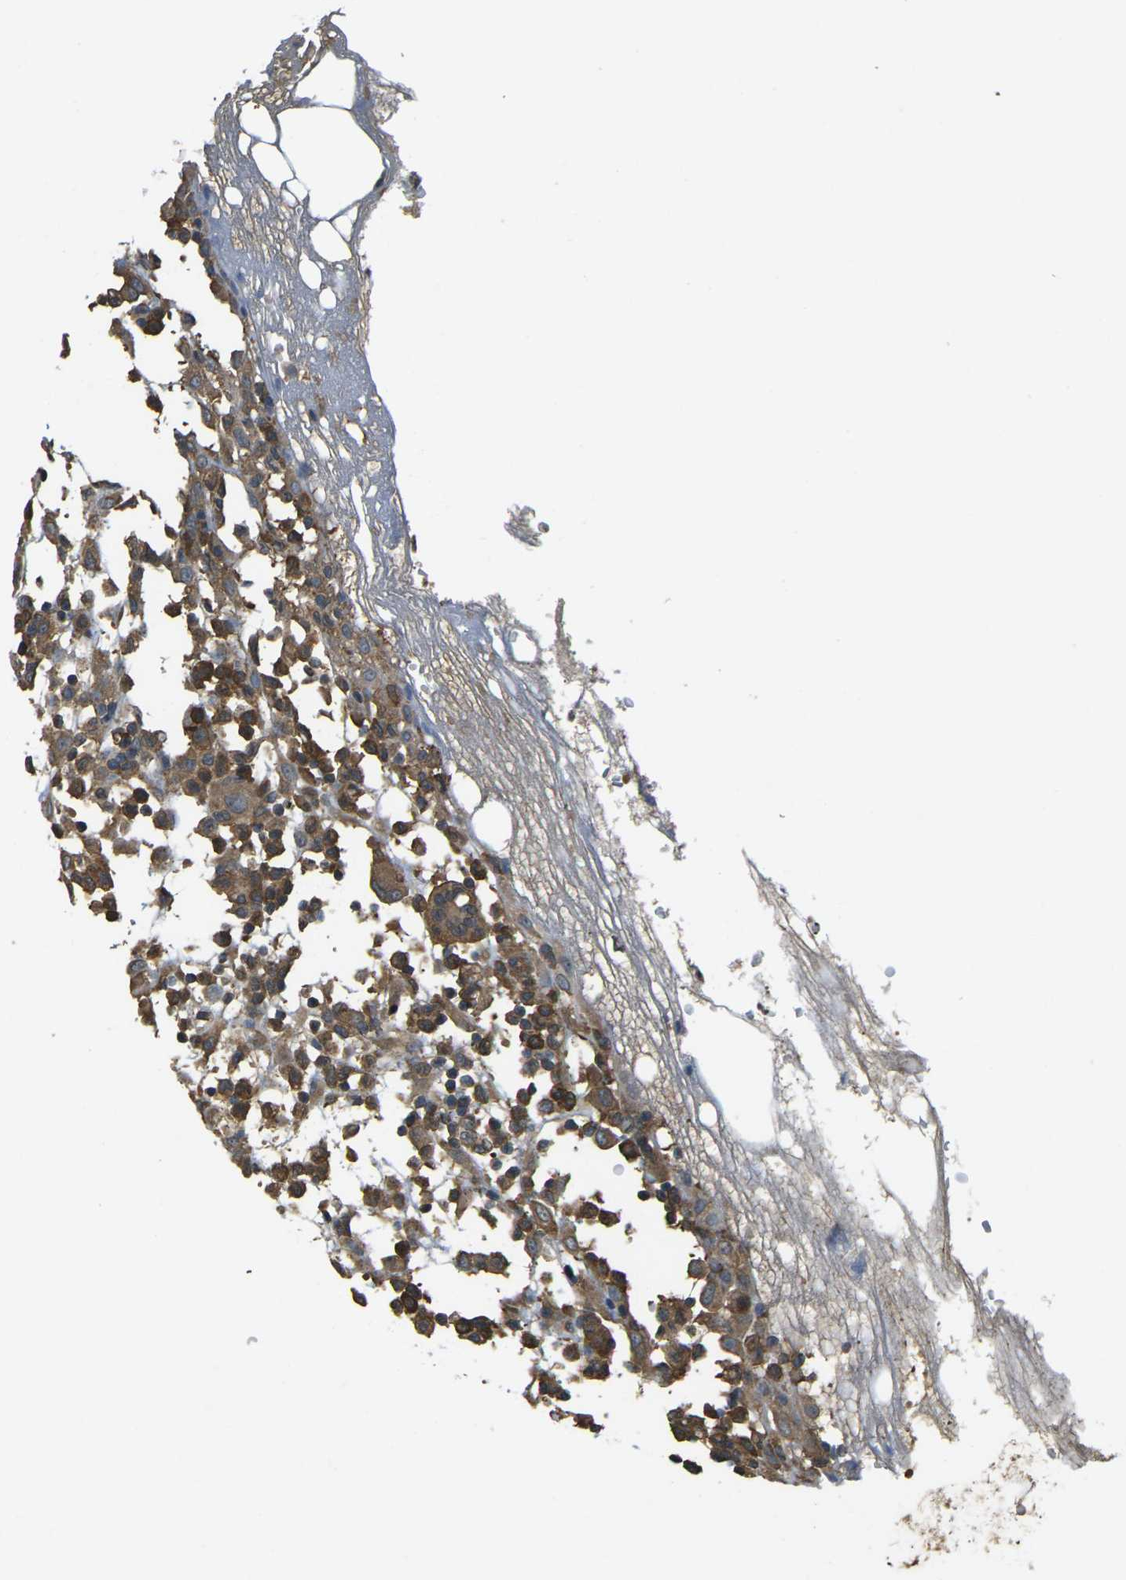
{"staining": {"intensity": "strong", "quantity": ">75%", "location": "cytoplasmic/membranous"}, "tissue": "colorectal cancer", "cell_type": "Tumor cells", "image_type": "cancer", "snomed": [{"axis": "morphology", "description": "Adenocarcinoma, NOS"}, {"axis": "topography", "description": "Colon"}], "caption": "Immunohistochemistry (DAB (3,3'-diaminobenzidine)) staining of adenocarcinoma (colorectal) exhibits strong cytoplasmic/membranous protein expression in about >75% of tumor cells.", "gene": "CAST", "patient": {"sex": "female", "age": 86}}